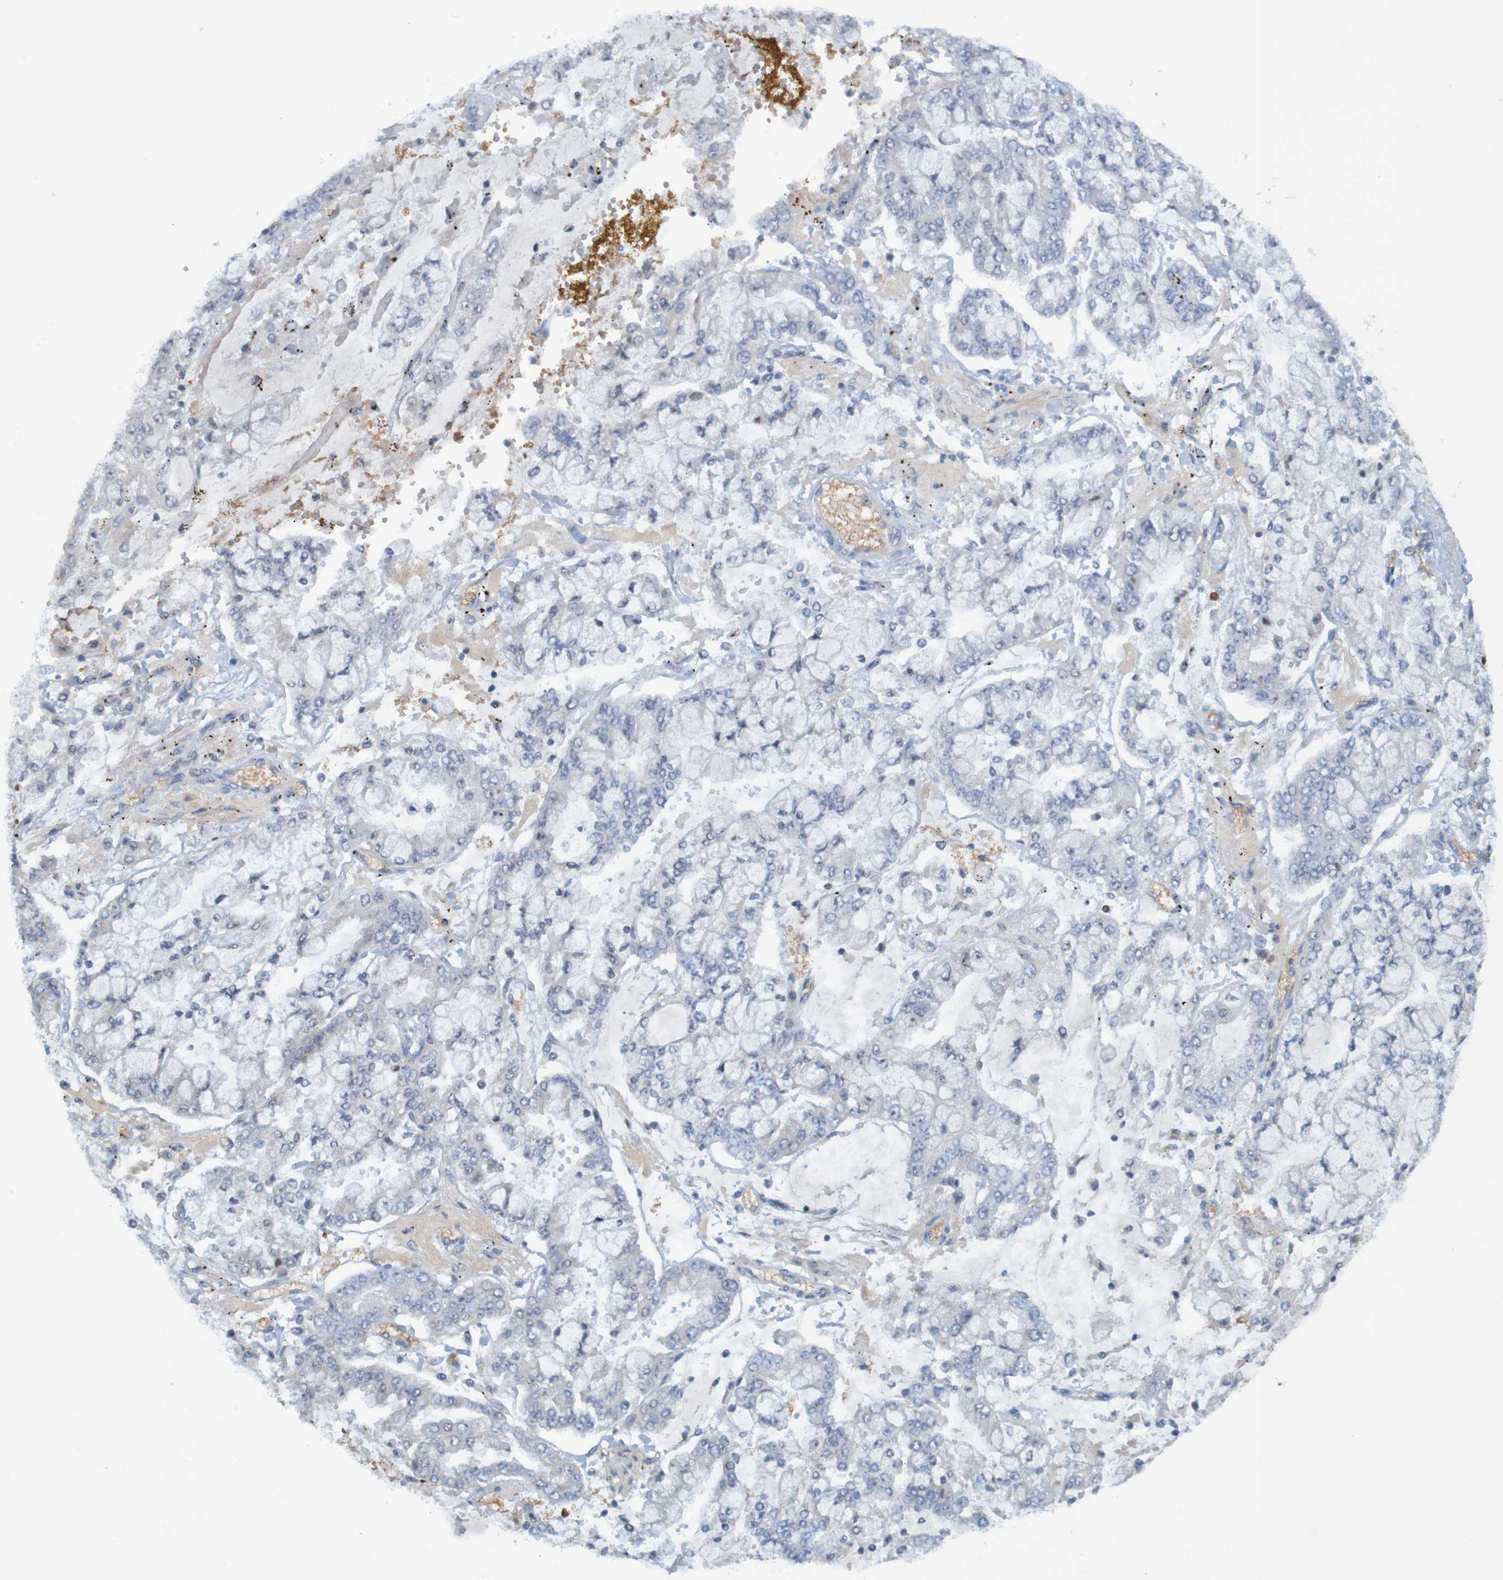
{"staining": {"intensity": "negative", "quantity": "none", "location": "none"}, "tissue": "stomach cancer", "cell_type": "Tumor cells", "image_type": "cancer", "snomed": [{"axis": "morphology", "description": "Adenocarcinoma, NOS"}, {"axis": "topography", "description": "Stomach"}], "caption": "The photomicrograph displays no significant staining in tumor cells of adenocarcinoma (stomach).", "gene": "USP36", "patient": {"sex": "male", "age": 76}}